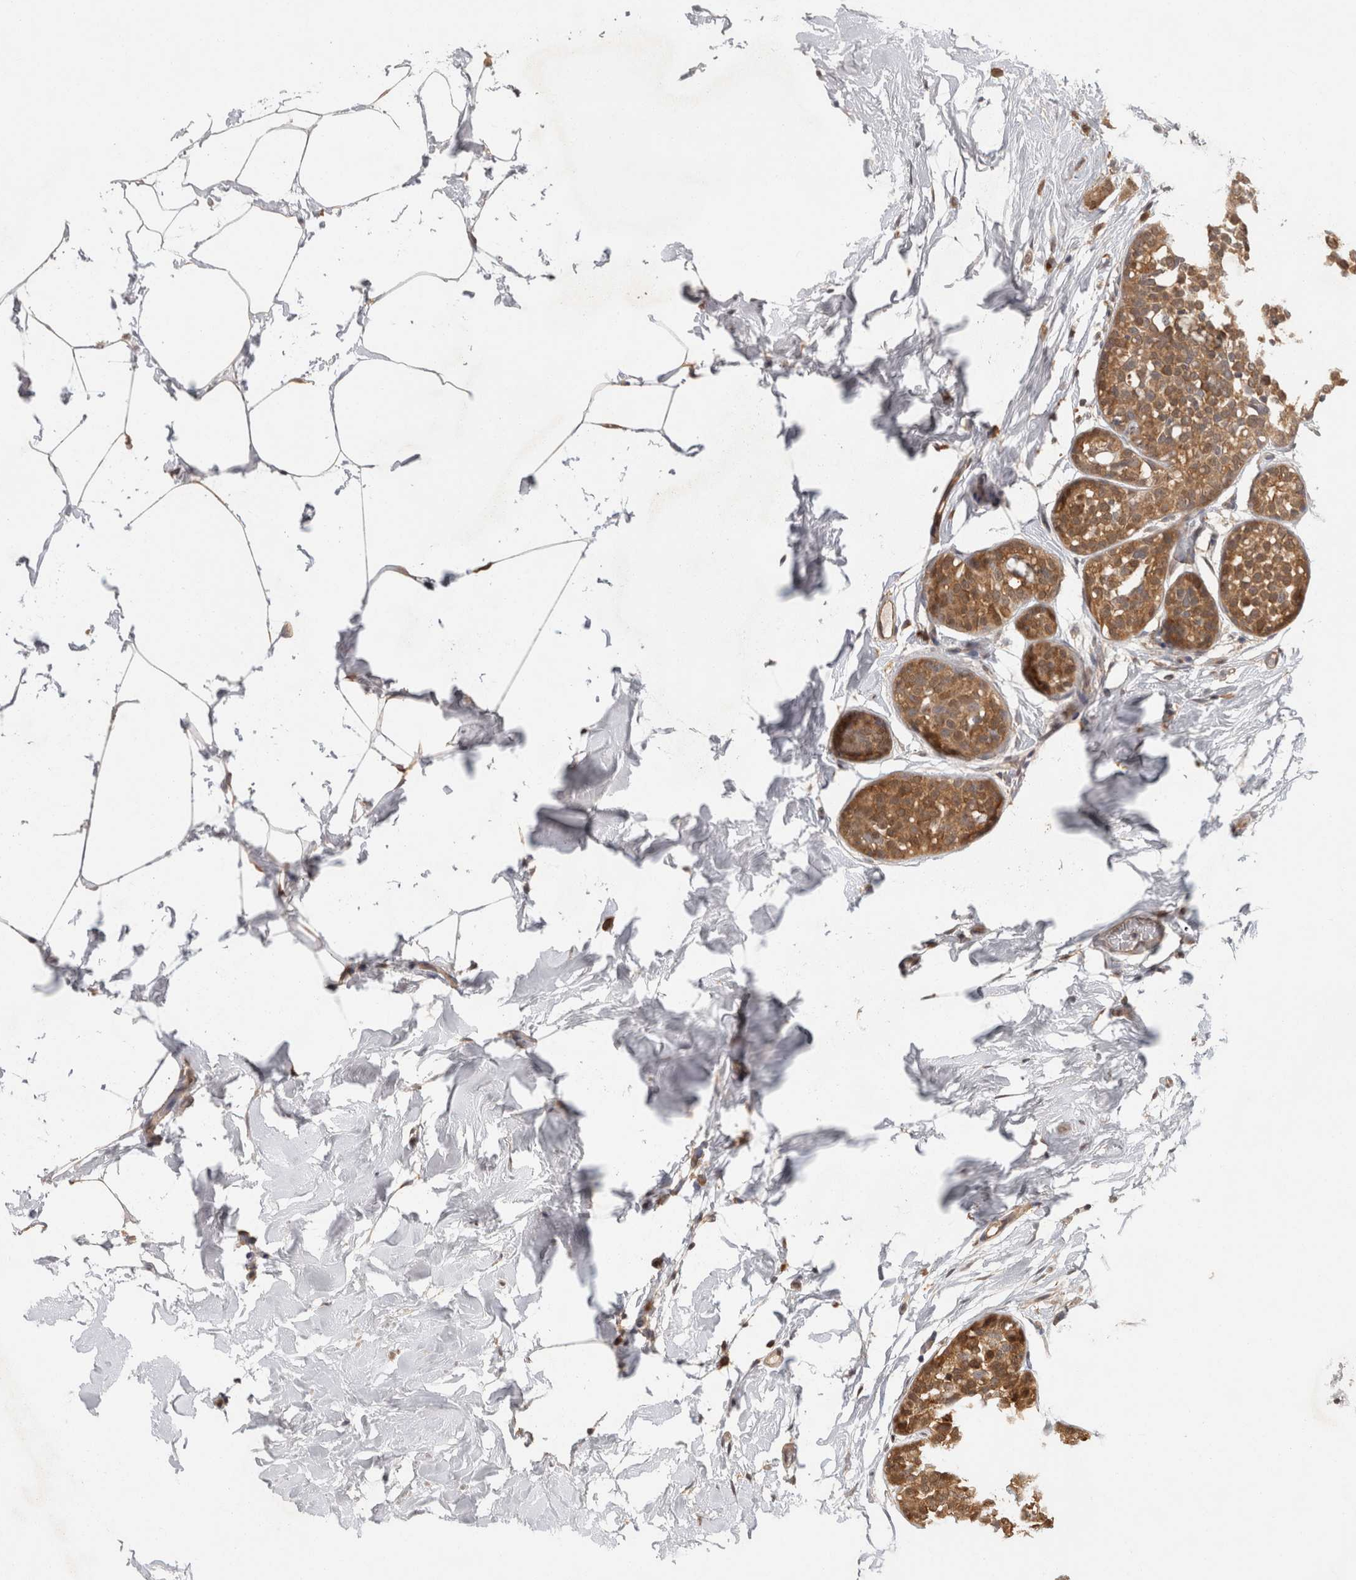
{"staining": {"intensity": "moderate", "quantity": ">75%", "location": "cytoplasmic/membranous"}, "tissue": "breast cancer", "cell_type": "Tumor cells", "image_type": "cancer", "snomed": [{"axis": "morphology", "description": "Duct carcinoma"}, {"axis": "topography", "description": "Breast"}], "caption": "Human breast infiltrating ductal carcinoma stained with a protein marker shows moderate staining in tumor cells.", "gene": "ACAT2", "patient": {"sex": "female", "age": 55}}